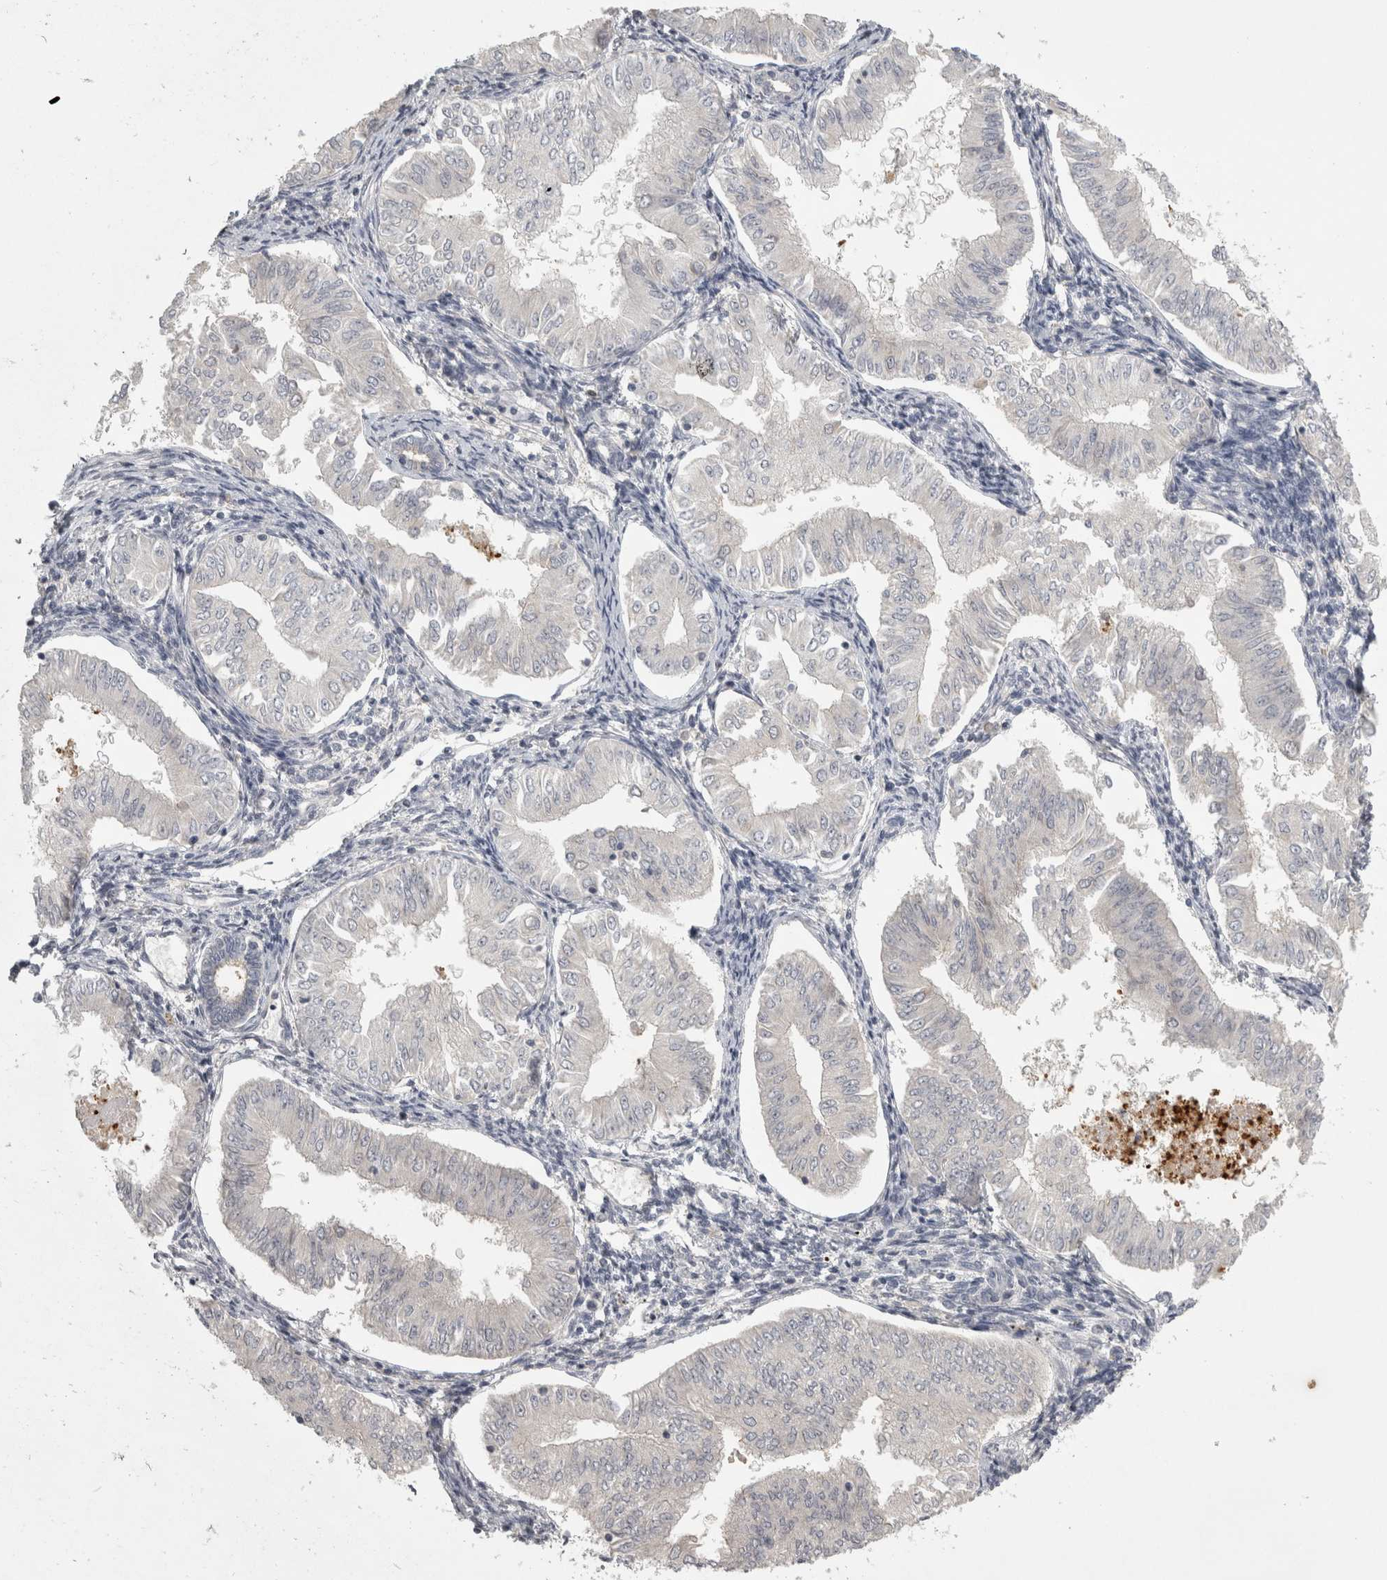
{"staining": {"intensity": "negative", "quantity": "none", "location": "none"}, "tissue": "endometrial cancer", "cell_type": "Tumor cells", "image_type": "cancer", "snomed": [{"axis": "morphology", "description": "Normal tissue, NOS"}, {"axis": "morphology", "description": "Adenocarcinoma, NOS"}, {"axis": "topography", "description": "Endometrium"}], "caption": "This micrograph is of adenocarcinoma (endometrial) stained with IHC to label a protein in brown with the nuclei are counter-stained blue. There is no staining in tumor cells. (DAB immunohistochemistry visualized using brightfield microscopy, high magnification).", "gene": "ENPP7", "patient": {"sex": "female", "age": 53}}